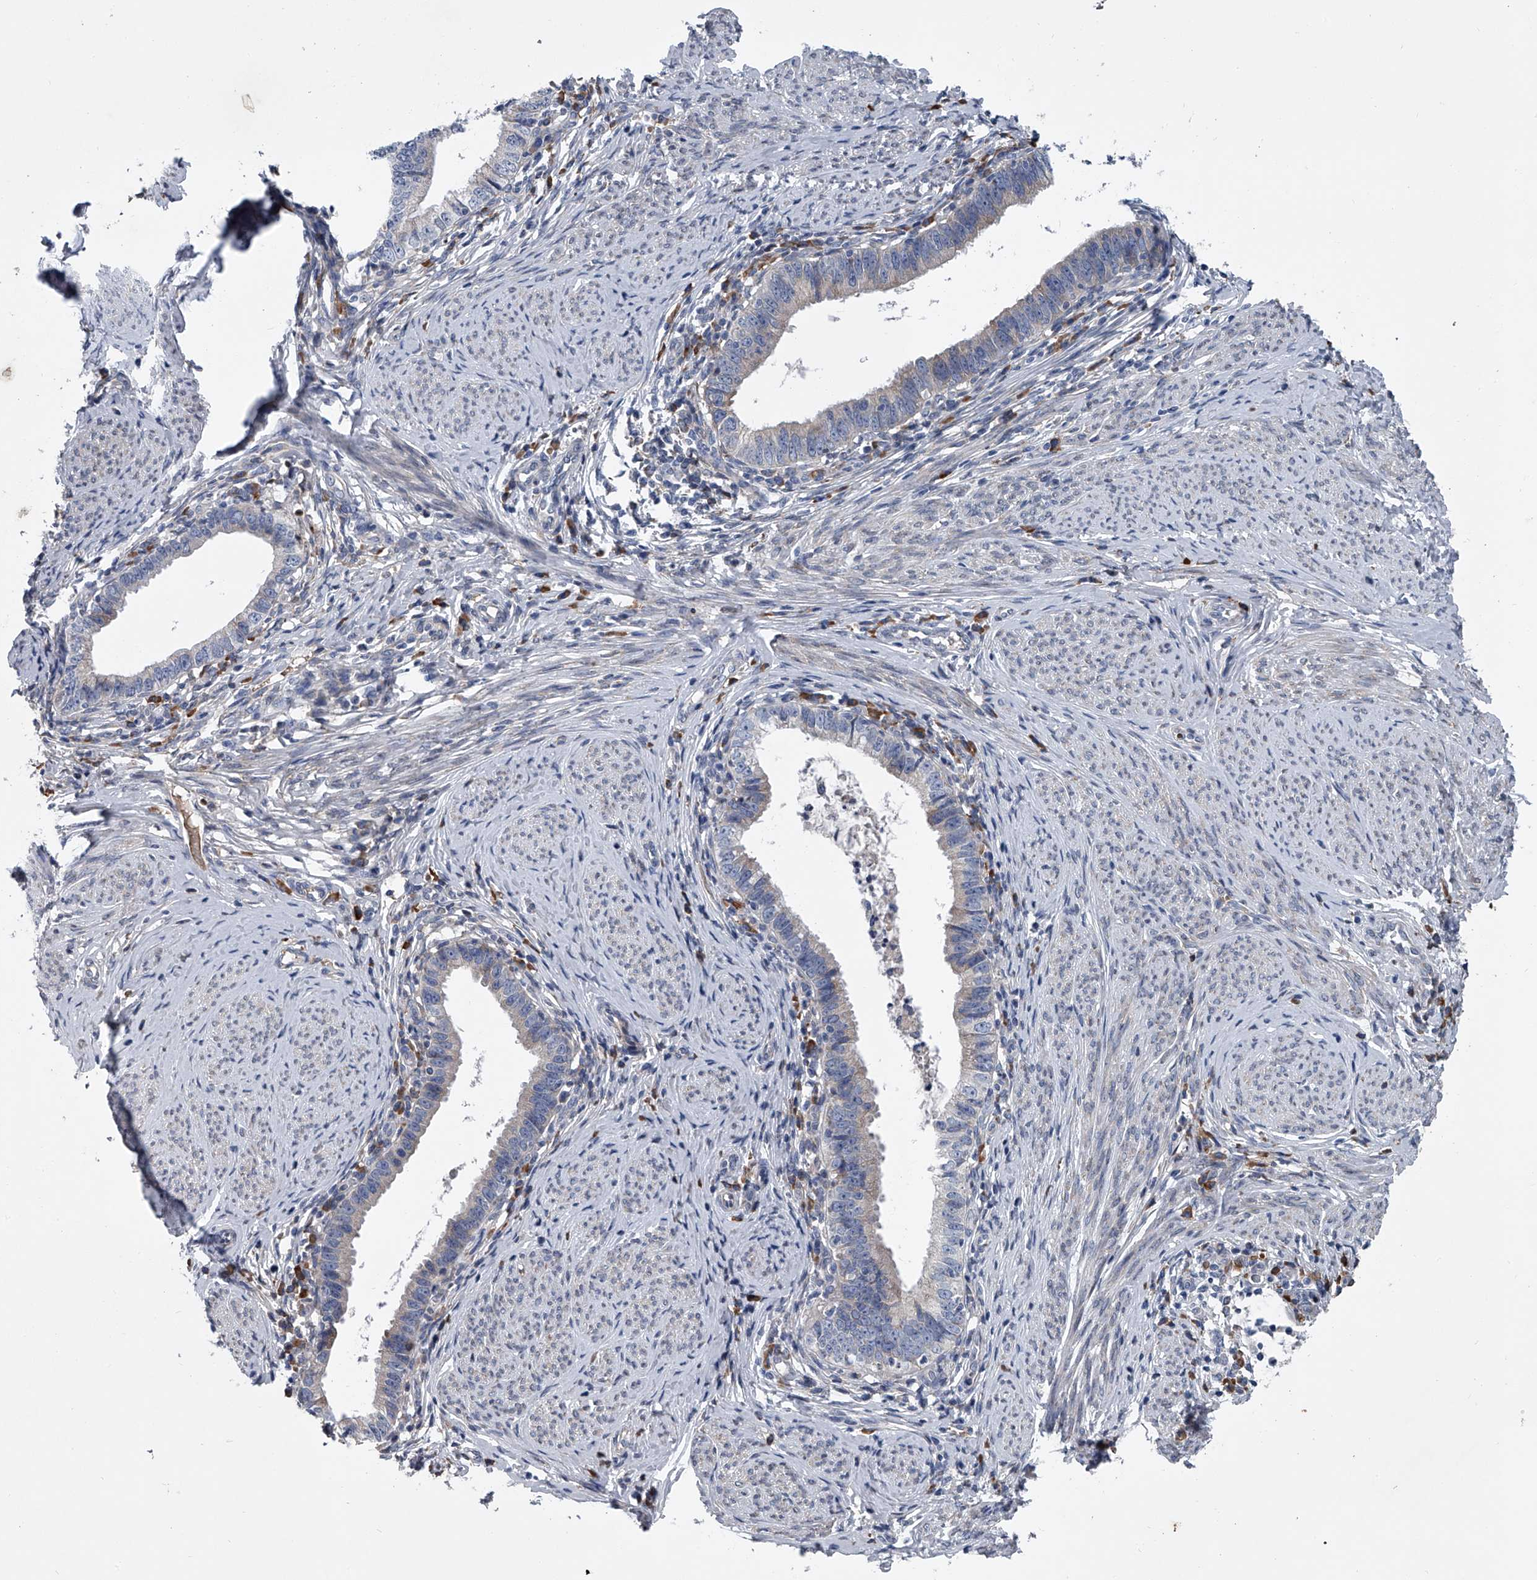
{"staining": {"intensity": "weak", "quantity": "25%-75%", "location": "cytoplasmic/membranous"}, "tissue": "cervical cancer", "cell_type": "Tumor cells", "image_type": "cancer", "snomed": [{"axis": "morphology", "description": "Adenocarcinoma, NOS"}, {"axis": "topography", "description": "Cervix"}], "caption": "High-power microscopy captured an immunohistochemistry (IHC) image of adenocarcinoma (cervical), revealing weak cytoplasmic/membranous expression in approximately 25%-75% of tumor cells.", "gene": "ABCG1", "patient": {"sex": "female", "age": 36}}